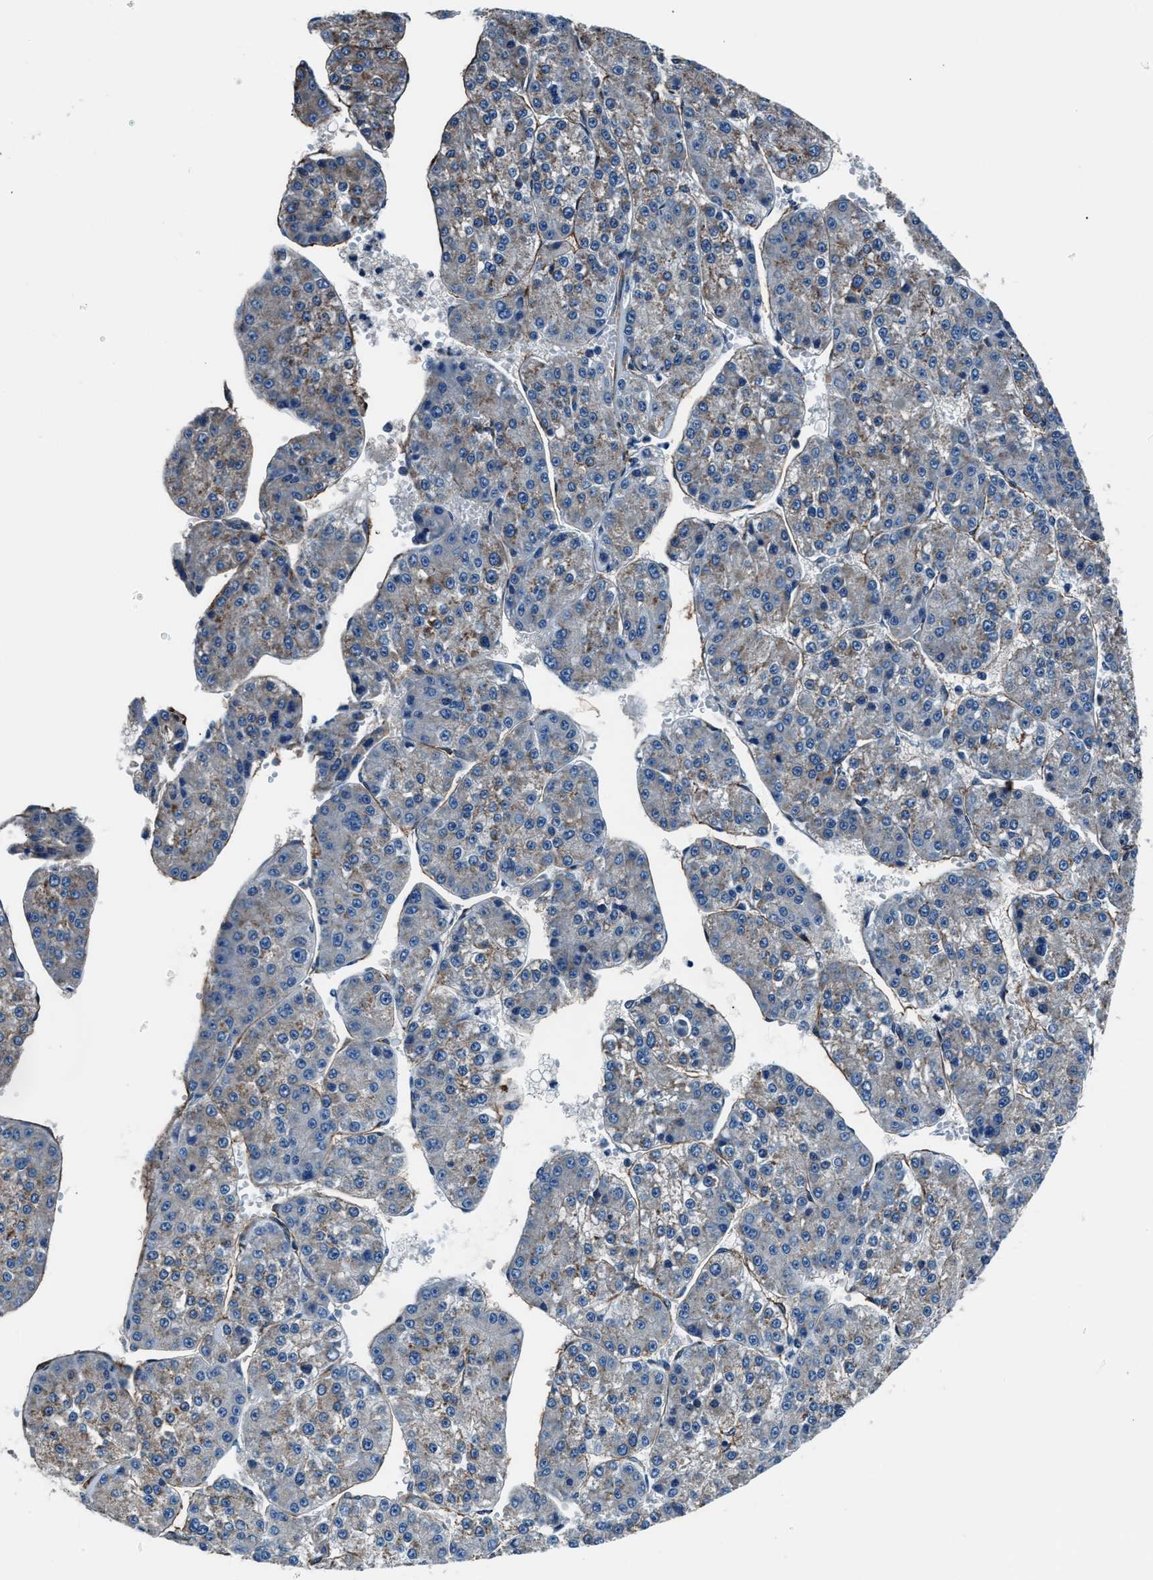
{"staining": {"intensity": "weak", "quantity": "25%-75%", "location": "cytoplasmic/membranous"}, "tissue": "liver cancer", "cell_type": "Tumor cells", "image_type": "cancer", "snomed": [{"axis": "morphology", "description": "Carcinoma, Hepatocellular, NOS"}, {"axis": "topography", "description": "Liver"}], "caption": "Liver cancer was stained to show a protein in brown. There is low levels of weak cytoplasmic/membranous staining in about 25%-75% of tumor cells.", "gene": "PRTFDC1", "patient": {"sex": "female", "age": 73}}